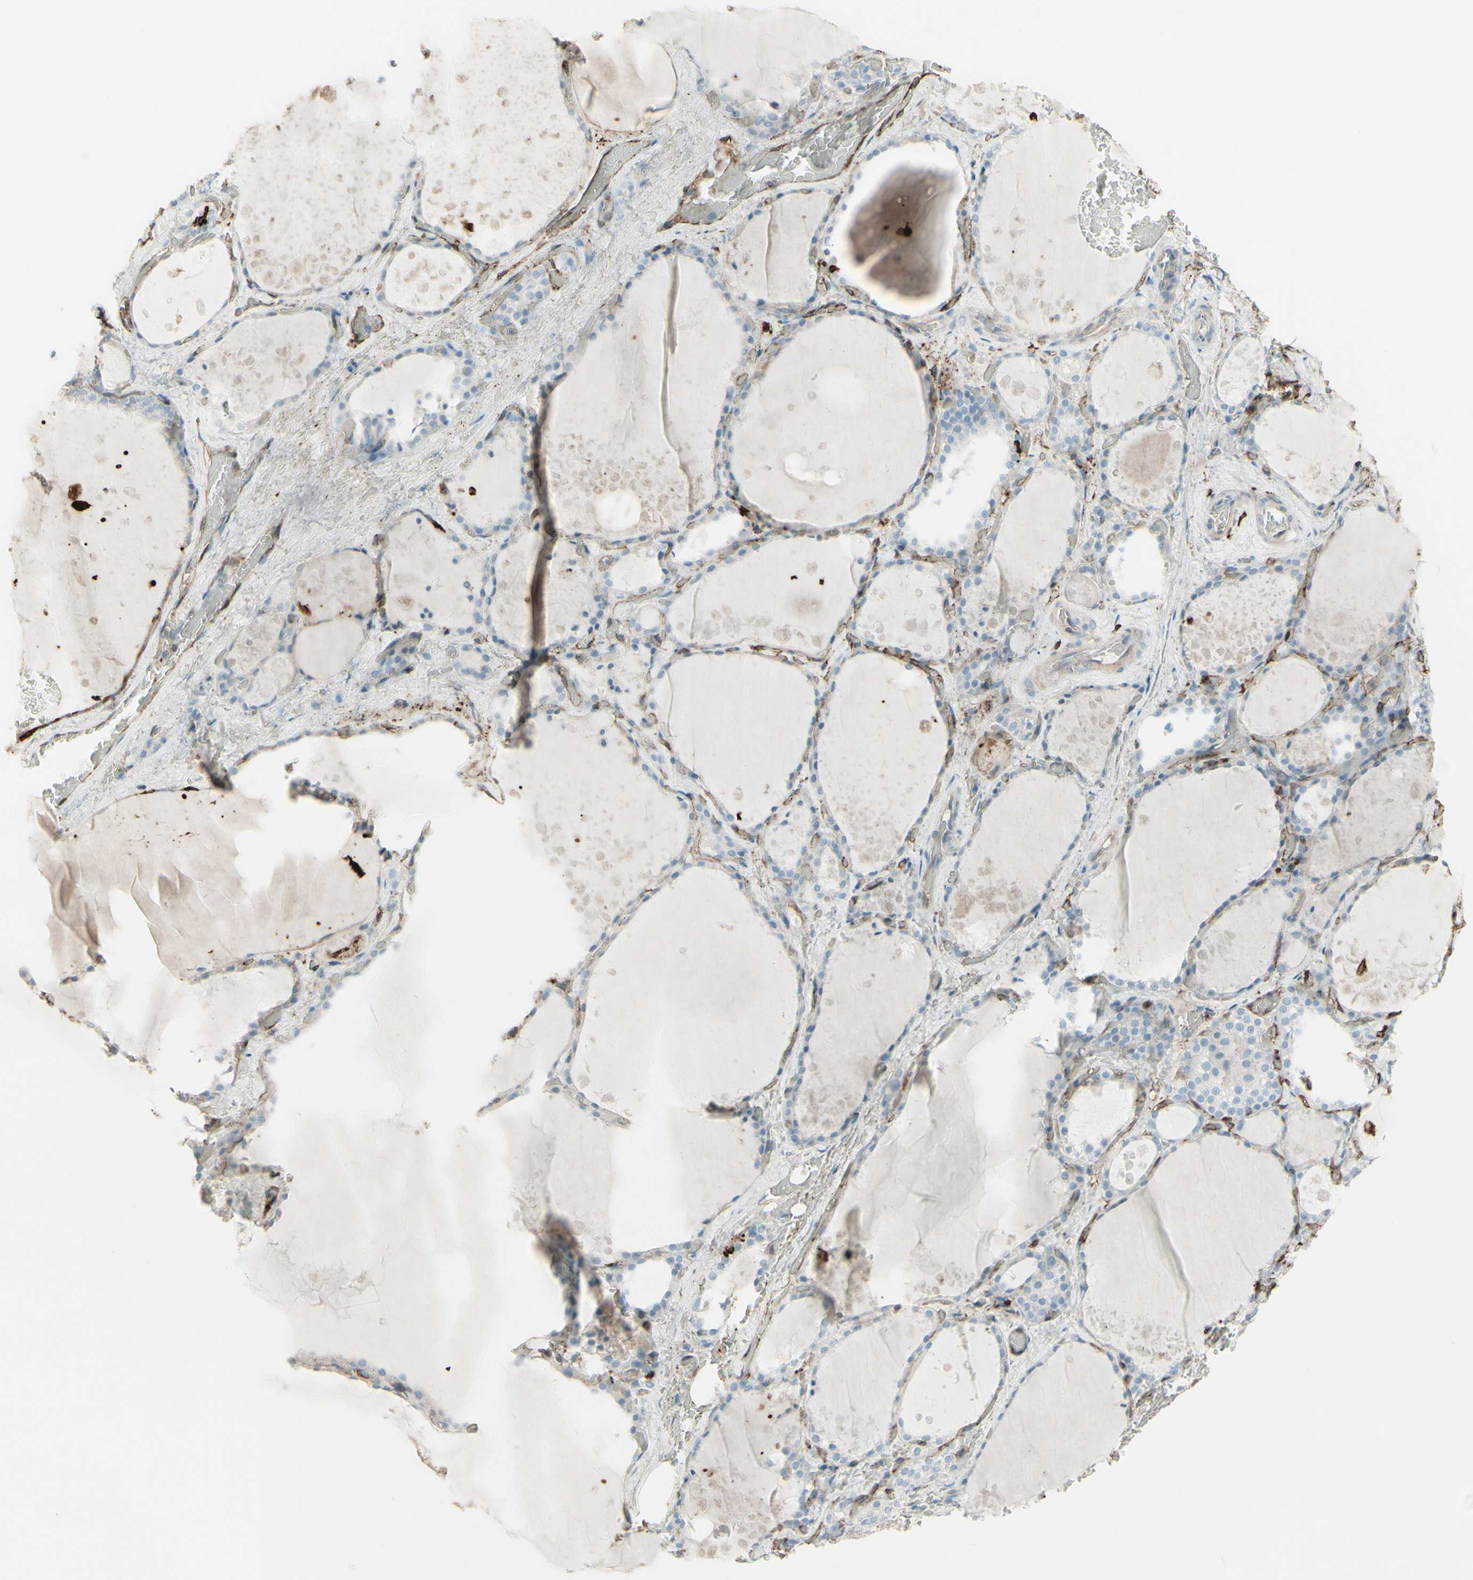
{"staining": {"intensity": "weak", "quantity": ">75%", "location": "cytoplasmic/membranous"}, "tissue": "thyroid gland", "cell_type": "Glandular cells", "image_type": "normal", "snomed": [{"axis": "morphology", "description": "Normal tissue, NOS"}, {"axis": "topography", "description": "Thyroid gland"}], "caption": "Thyroid gland stained with a protein marker displays weak staining in glandular cells.", "gene": "HLA", "patient": {"sex": "male", "age": 61}}